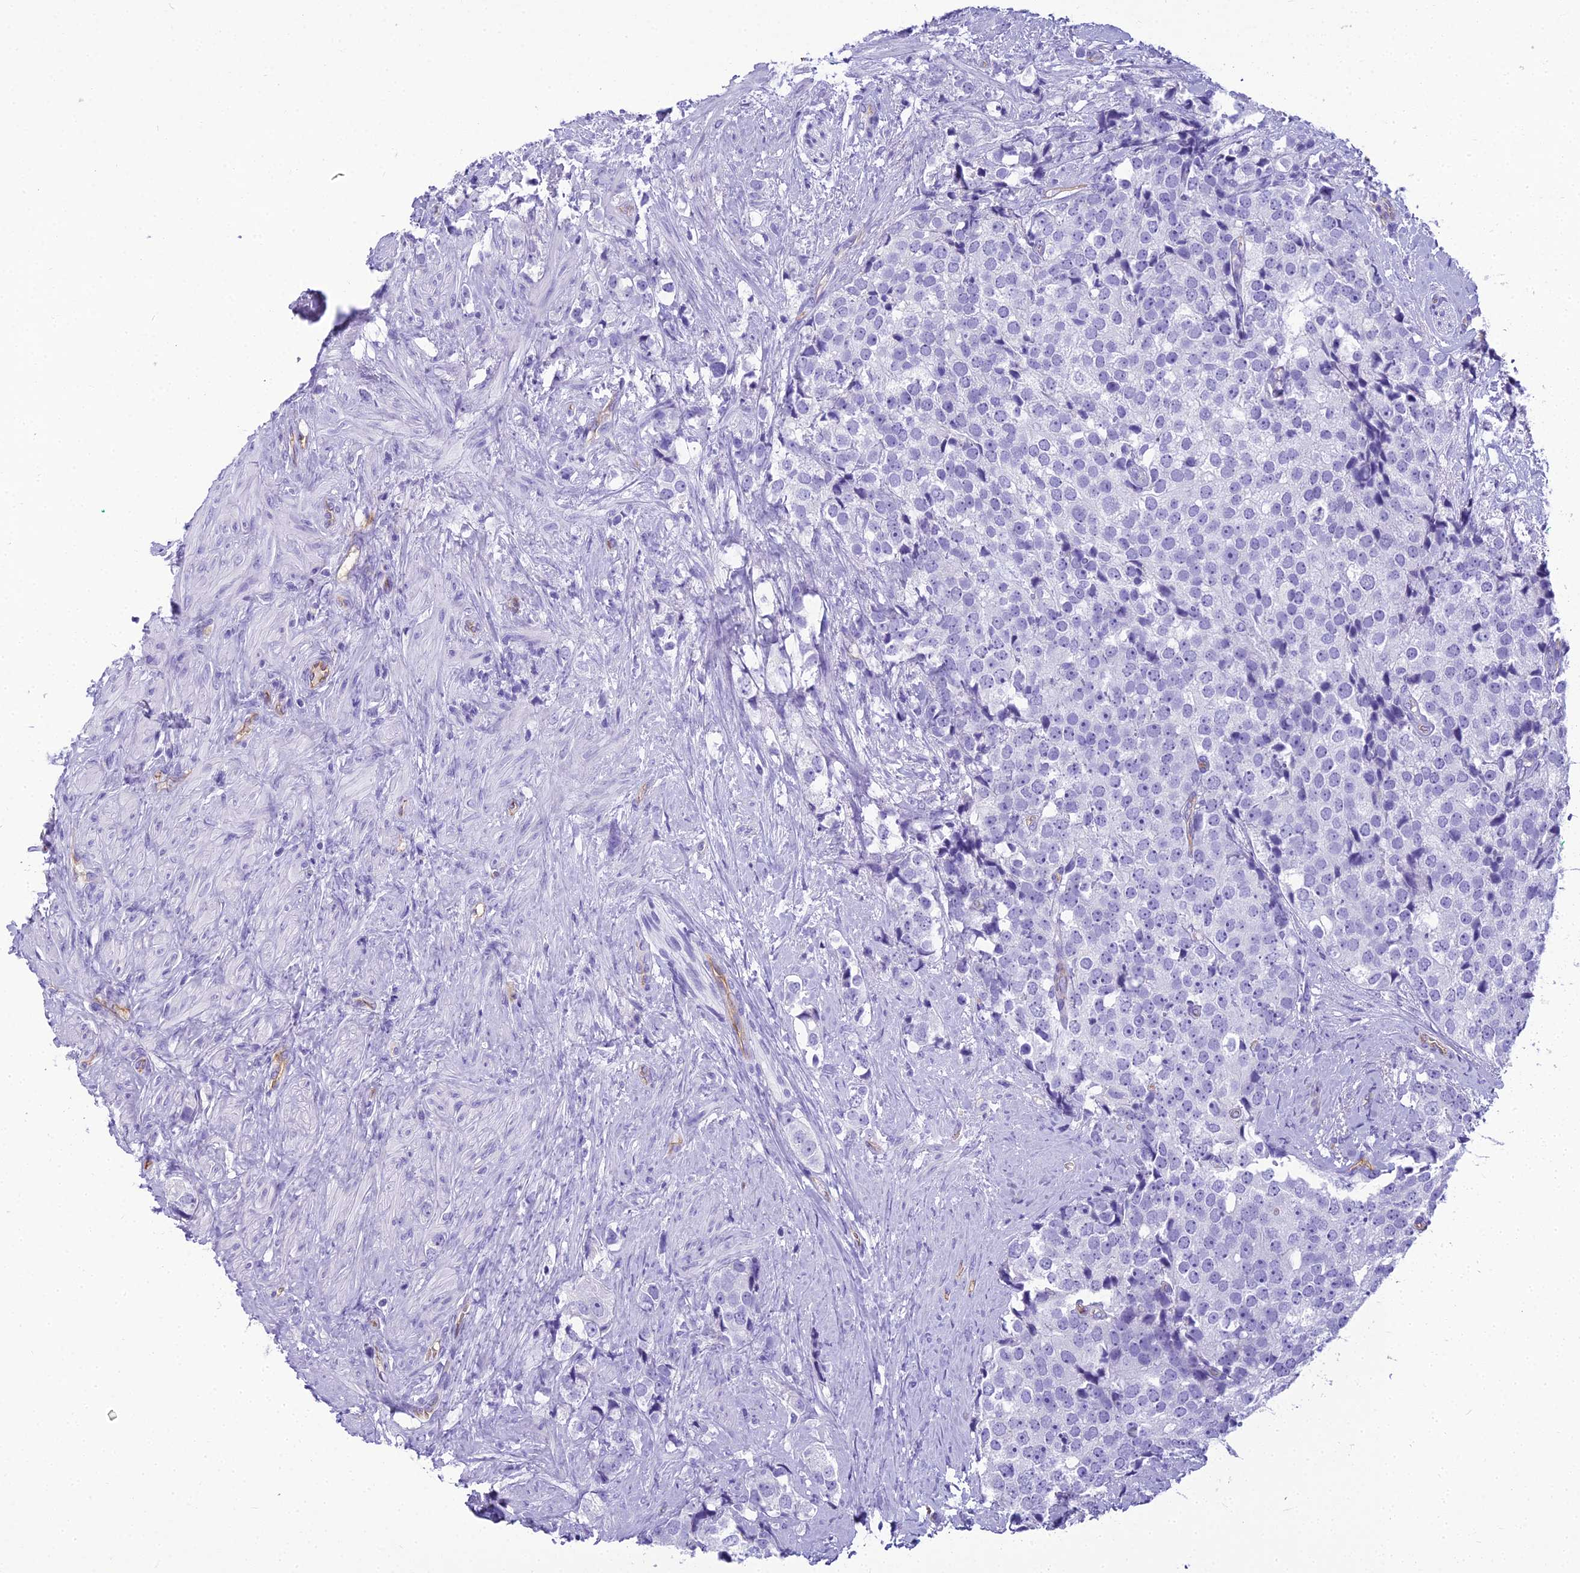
{"staining": {"intensity": "negative", "quantity": "none", "location": "none"}, "tissue": "prostate cancer", "cell_type": "Tumor cells", "image_type": "cancer", "snomed": [{"axis": "morphology", "description": "Adenocarcinoma, High grade"}, {"axis": "topography", "description": "Prostate"}], "caption": "Tumor cells show no significant positivity in high-grade adenocarcinoma (prostate). Brightfield microscopy of immunohistochemistry stained with DAB (brown) and hematoxylin (blue), captured at high magnification.", "gene": "NINJ1", "patient": {"sex": "male", "age": 49}}